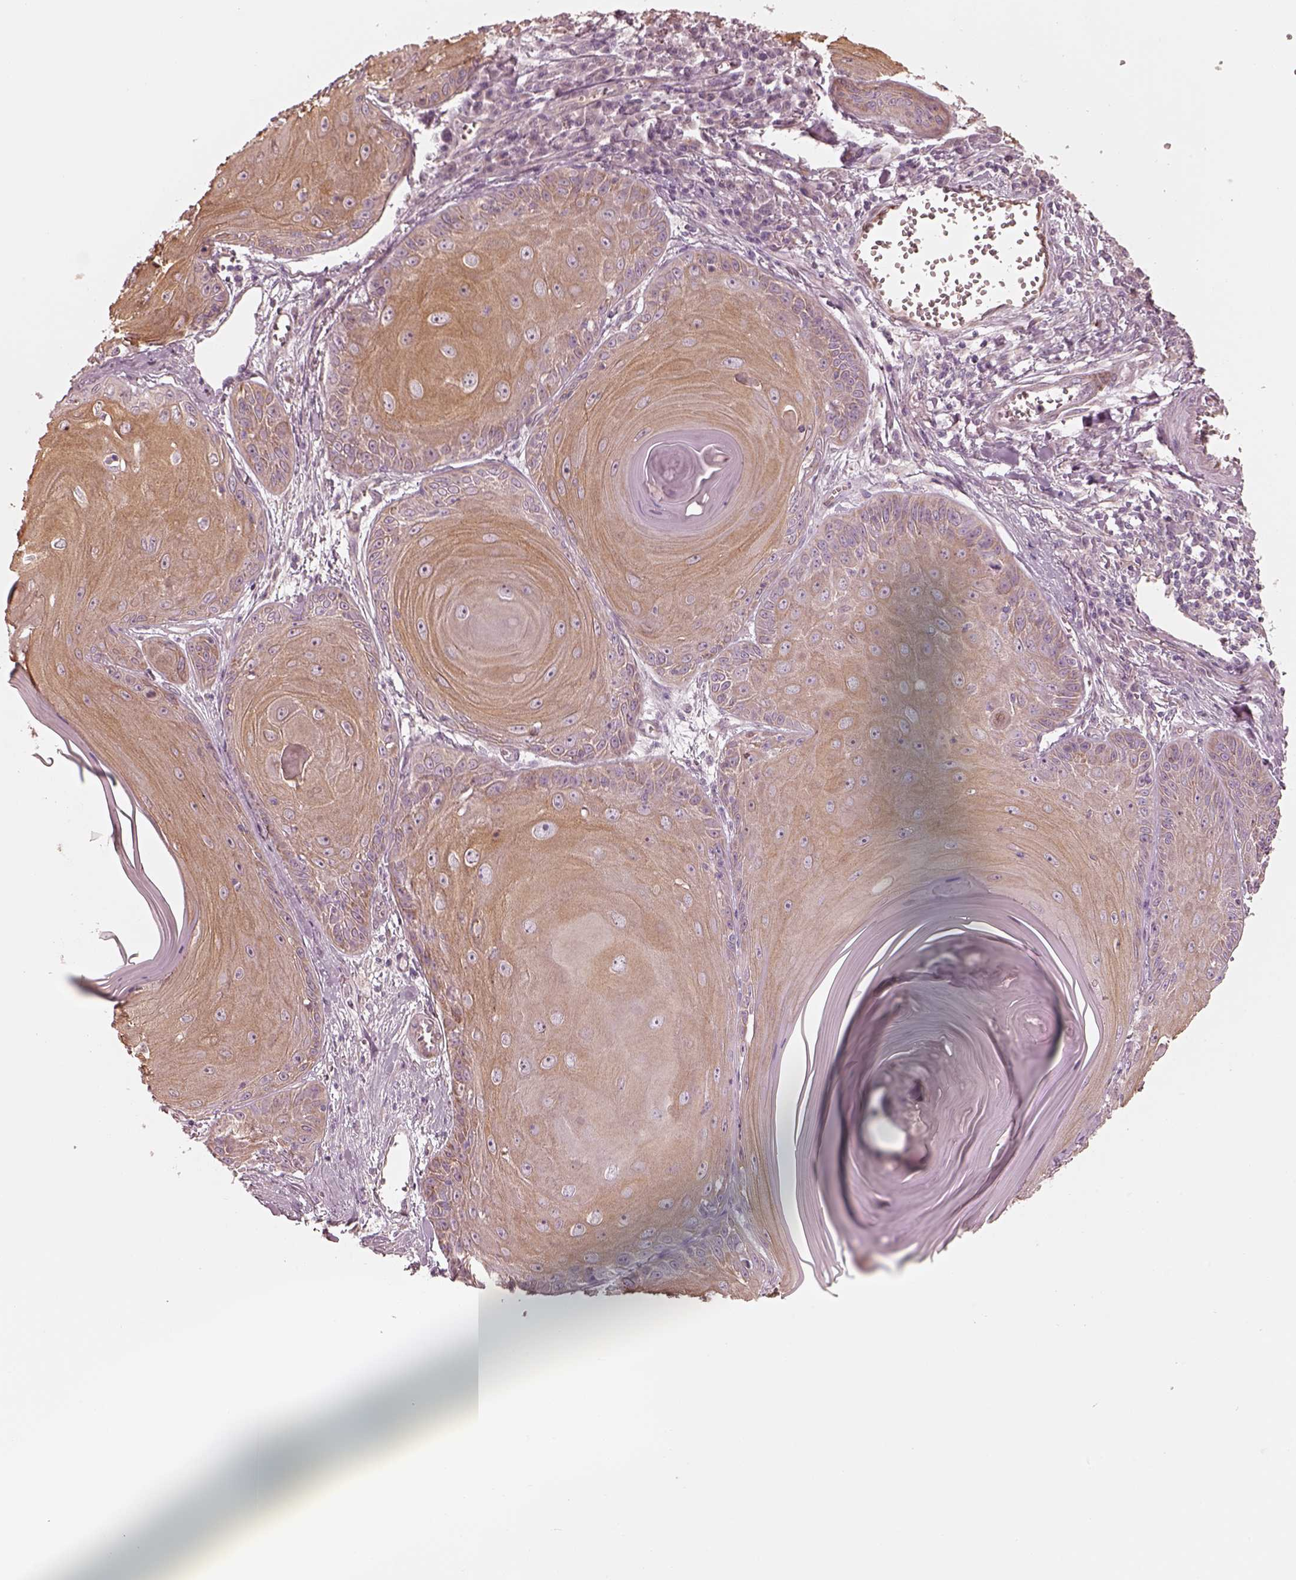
{"staining": {"intensity": "moderate", "quantity": "25%-75%", "location": "cytoplasmic/membranous"}, "tissue": "skin cancer", "cell_type": "Tumor cells", "image_type": "cancer", "snomed": [{"axis": "morphology", "description": "Squamous cell carcinoma, NOS"}, {"axis": "topography", "description": "Skin"}, {"axis": "topography", "description": "Vulva"}], "caption": "Immunohistochemistry (IHC) (DAB (3,3'-diaminobenzidine)) staining of skin cancer reveals moderate cytoplasmic/membranous protein positivity in approximately 25%-75% of tumor cells.", "gene": "RAB3C", "patient": {"sex": "female", "age": 85}}